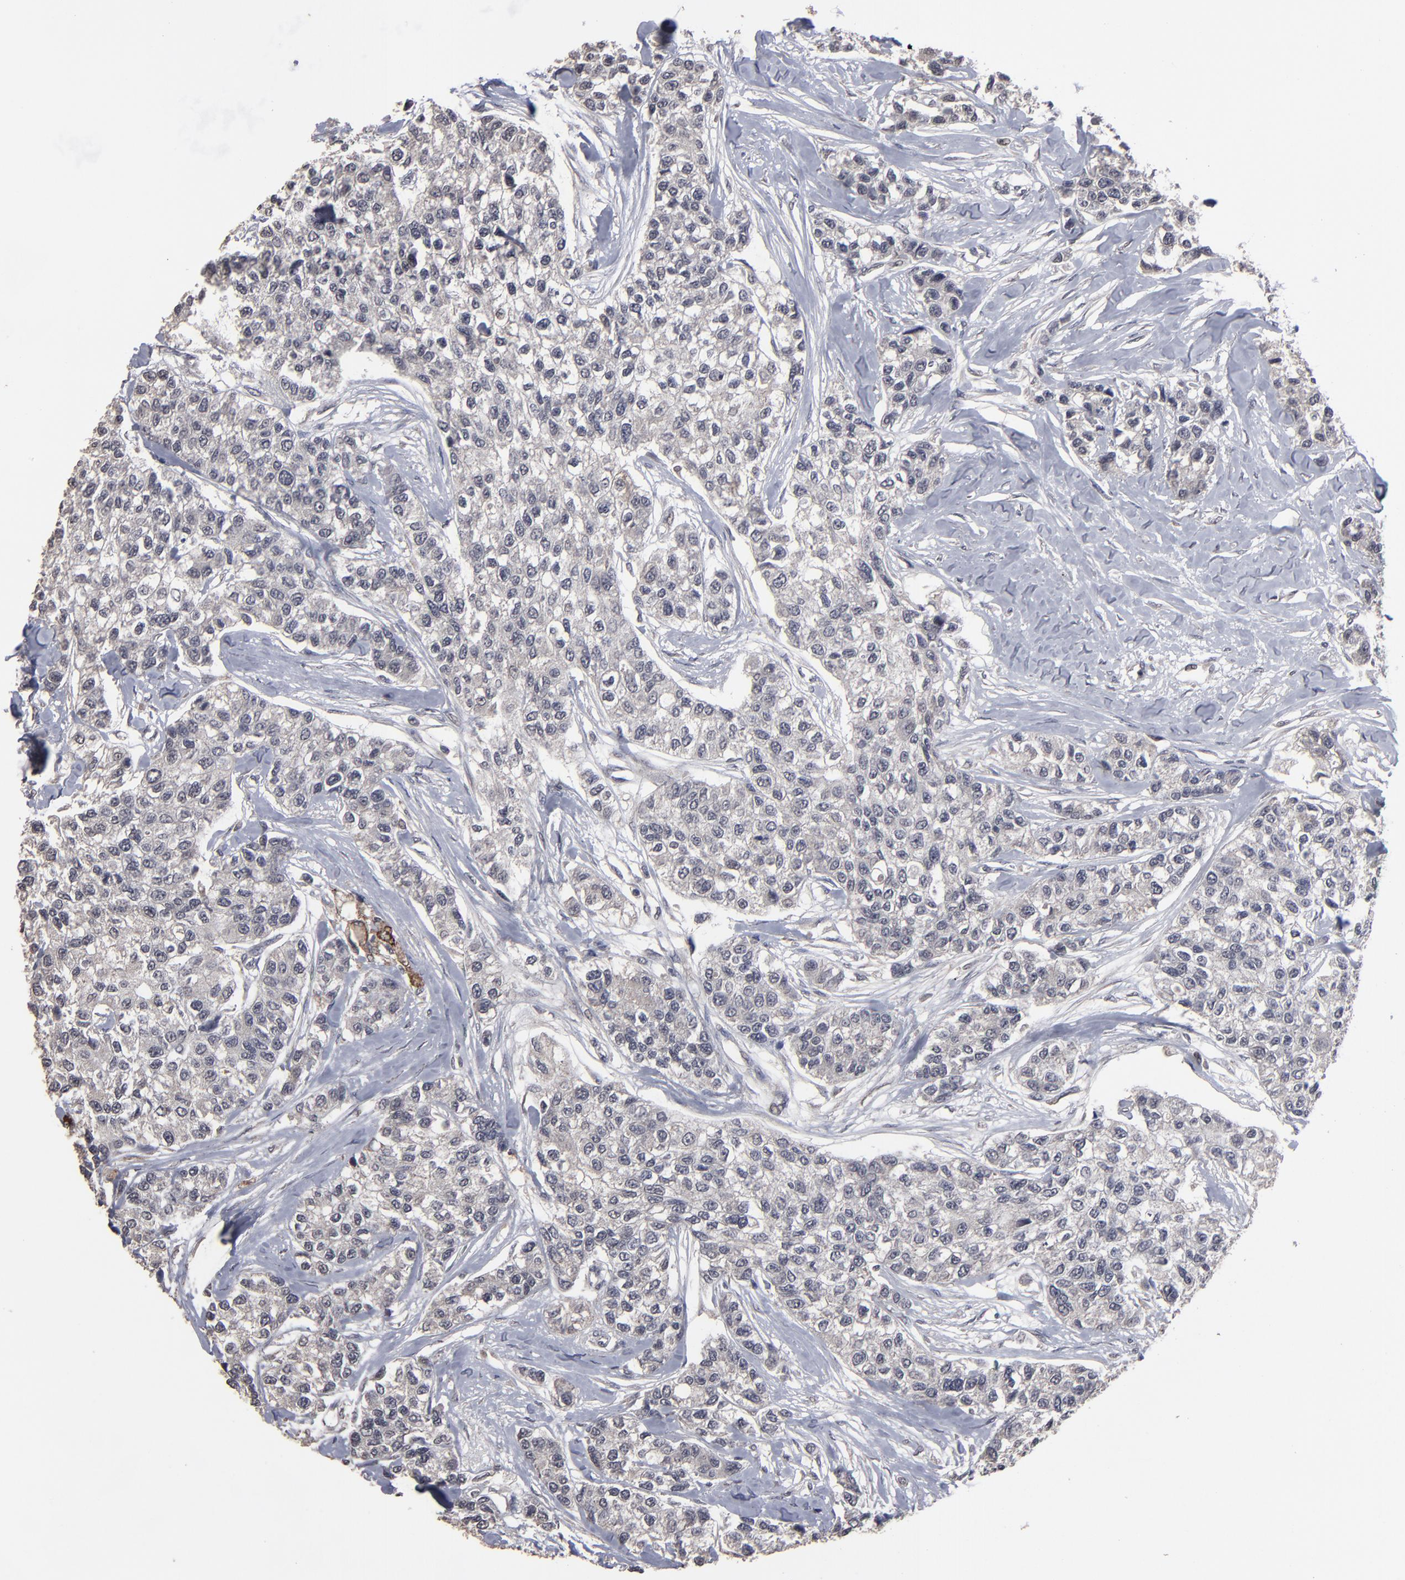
{"staining": {"intensity": "weak", "quantity": "25%-75%", "location": "cytoplasmic/membranous"}, "tissue": "breast cancer", "cell_type": "Tumor cells", "image_type": "cancer", "snomed": [{"axis": "morphology", "description": "Duct carcinoma"}, {"axis": "topography", "description": "Breast"}], "caption": "The photomicrograph displays a brown stain indicating the presence of a protein in the cytoplasmic/membranous of tumor cells in infiltrating ductal carcinoma (breast). (IHC, brightfield microscopy, high magnification).", "gene": "SLC22A17", "patient": {"sex": "female", "age": 51}}